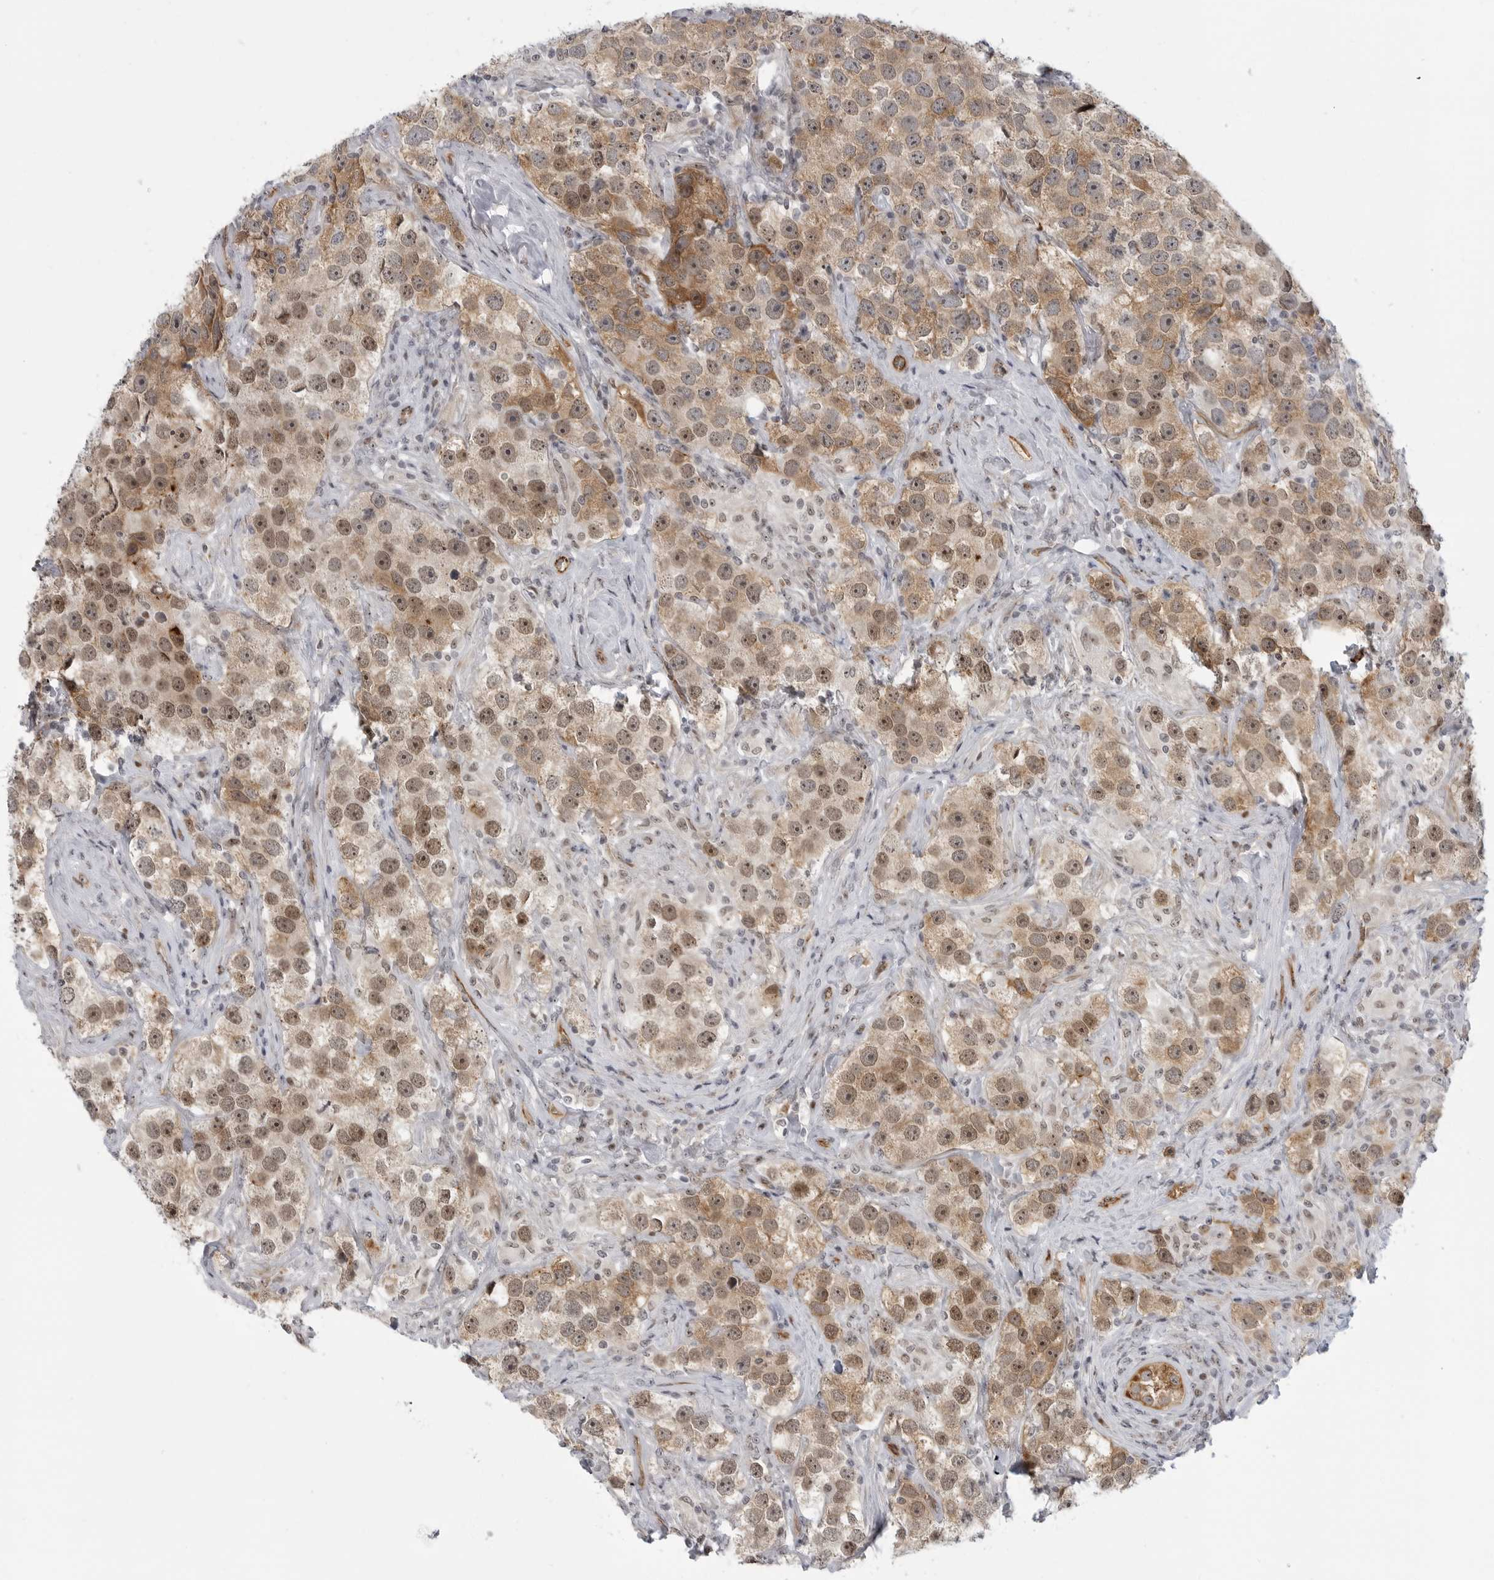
{"staining": {"intensity": "moderate", "quantity": "25%-75%", "location": "cytoplasmic/membranous,nuclear"}, "tissue": "testis cancer", "cell_type": "Tumor cells", "image_type": "cancer", "snomed": [{"axis": "morphology", "description": "Seminoma, NOS"}, {"axis": "topography", "description": "Testis"}], "caption": "About 25%-75% of tumor cells in human seminoma (testis) exhibit moderate cytoplasmic/membranous and nuclear protein staining as visualized by brown immunohistochemical staining.", "gene": "CEP295NL", "patient": {"sex": "male", "age": 49}}